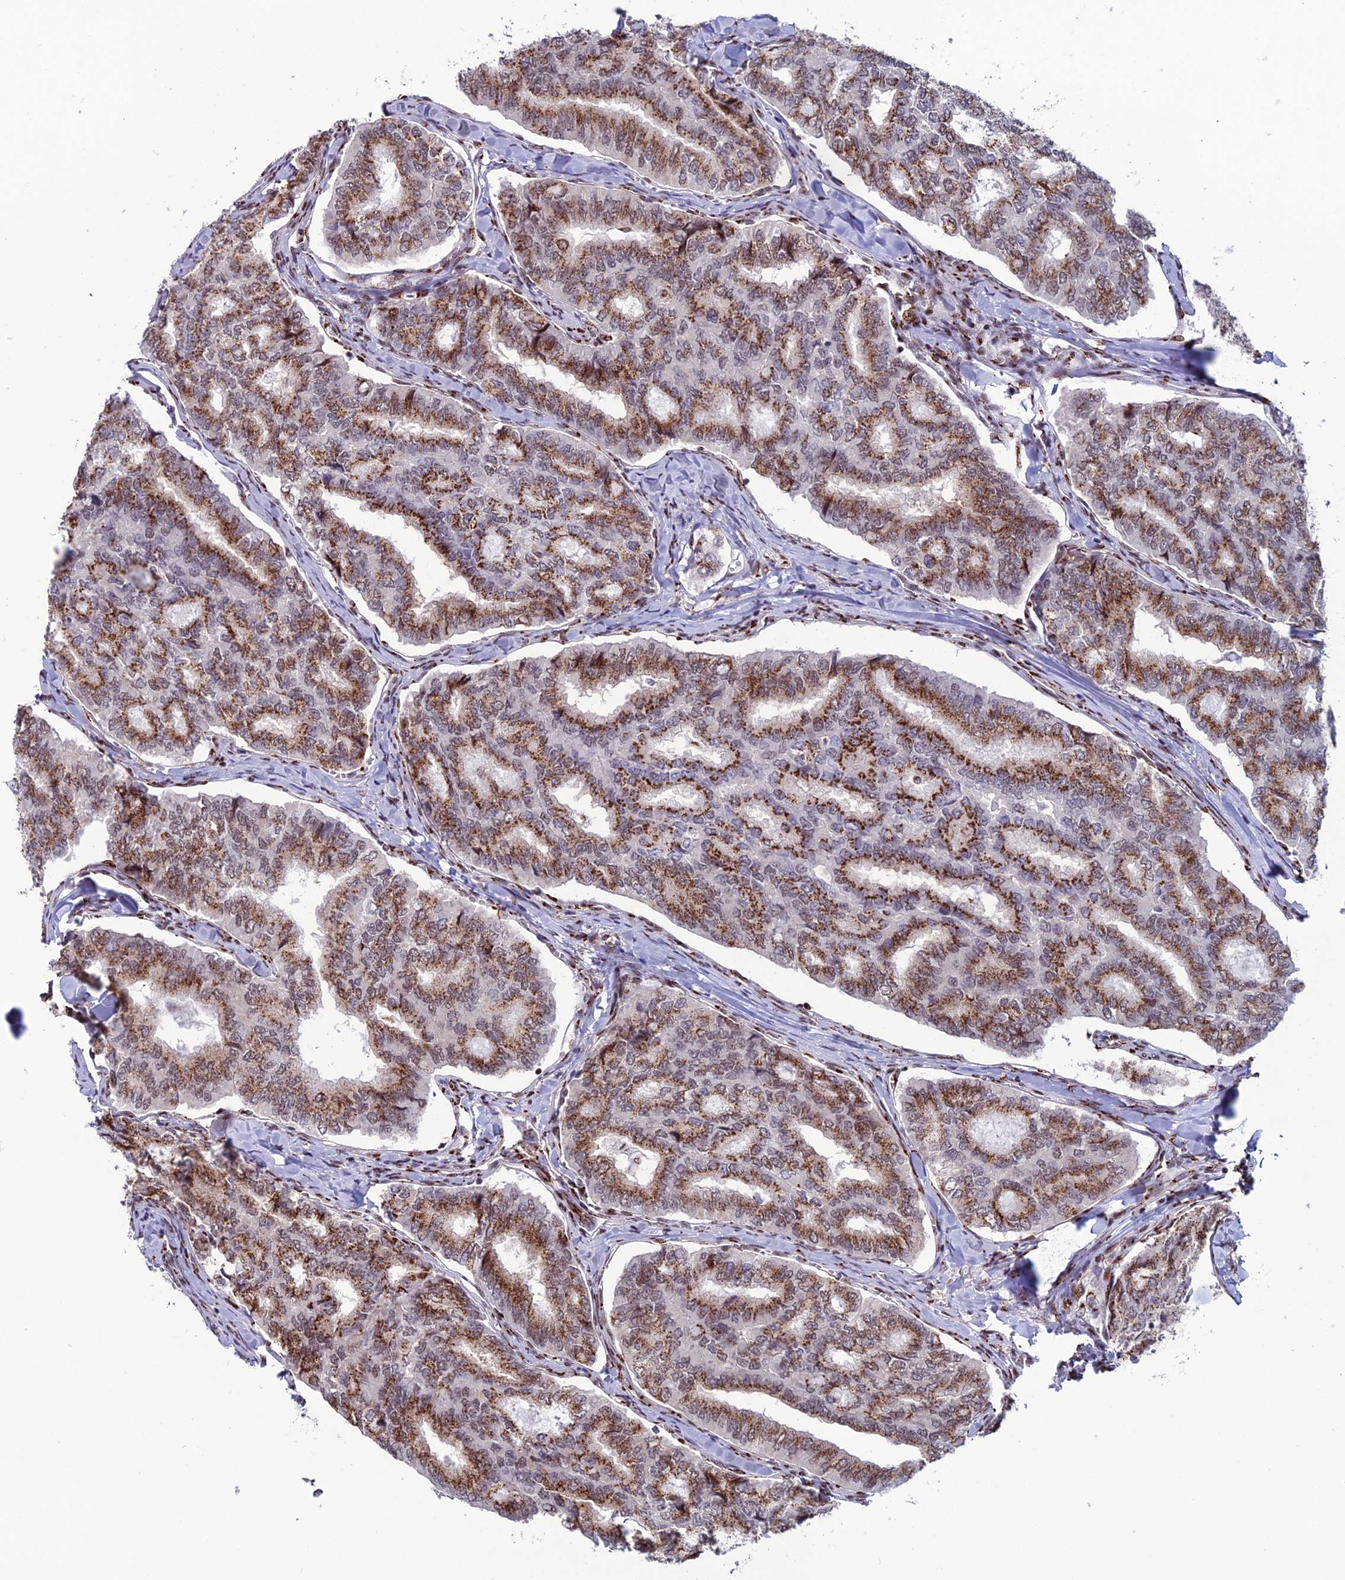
{"staining": {"intensity": "strong", "quantity": ">75%", "location": "cytoplasmic/membranous"}, "tissue": "thyroid cancer", "cell_type": "Tumor cells", "image_type": "cancer", "snomed": [{"axis": "morphology", "description": "Papillary adenocarcinoma, NOS"}, {"axis": "topography", "description": "Thyroid gland"}], "caption": "Thyroid cancer (papillary adenocarcinoma) tissue demonstrates strong cytoplasmic/membranous expression in about >75% of tumor cells, visualized by immunohistochemistry.", "gene": "PLEKHA4", "patient": {"sex": "female", "age": 35}}